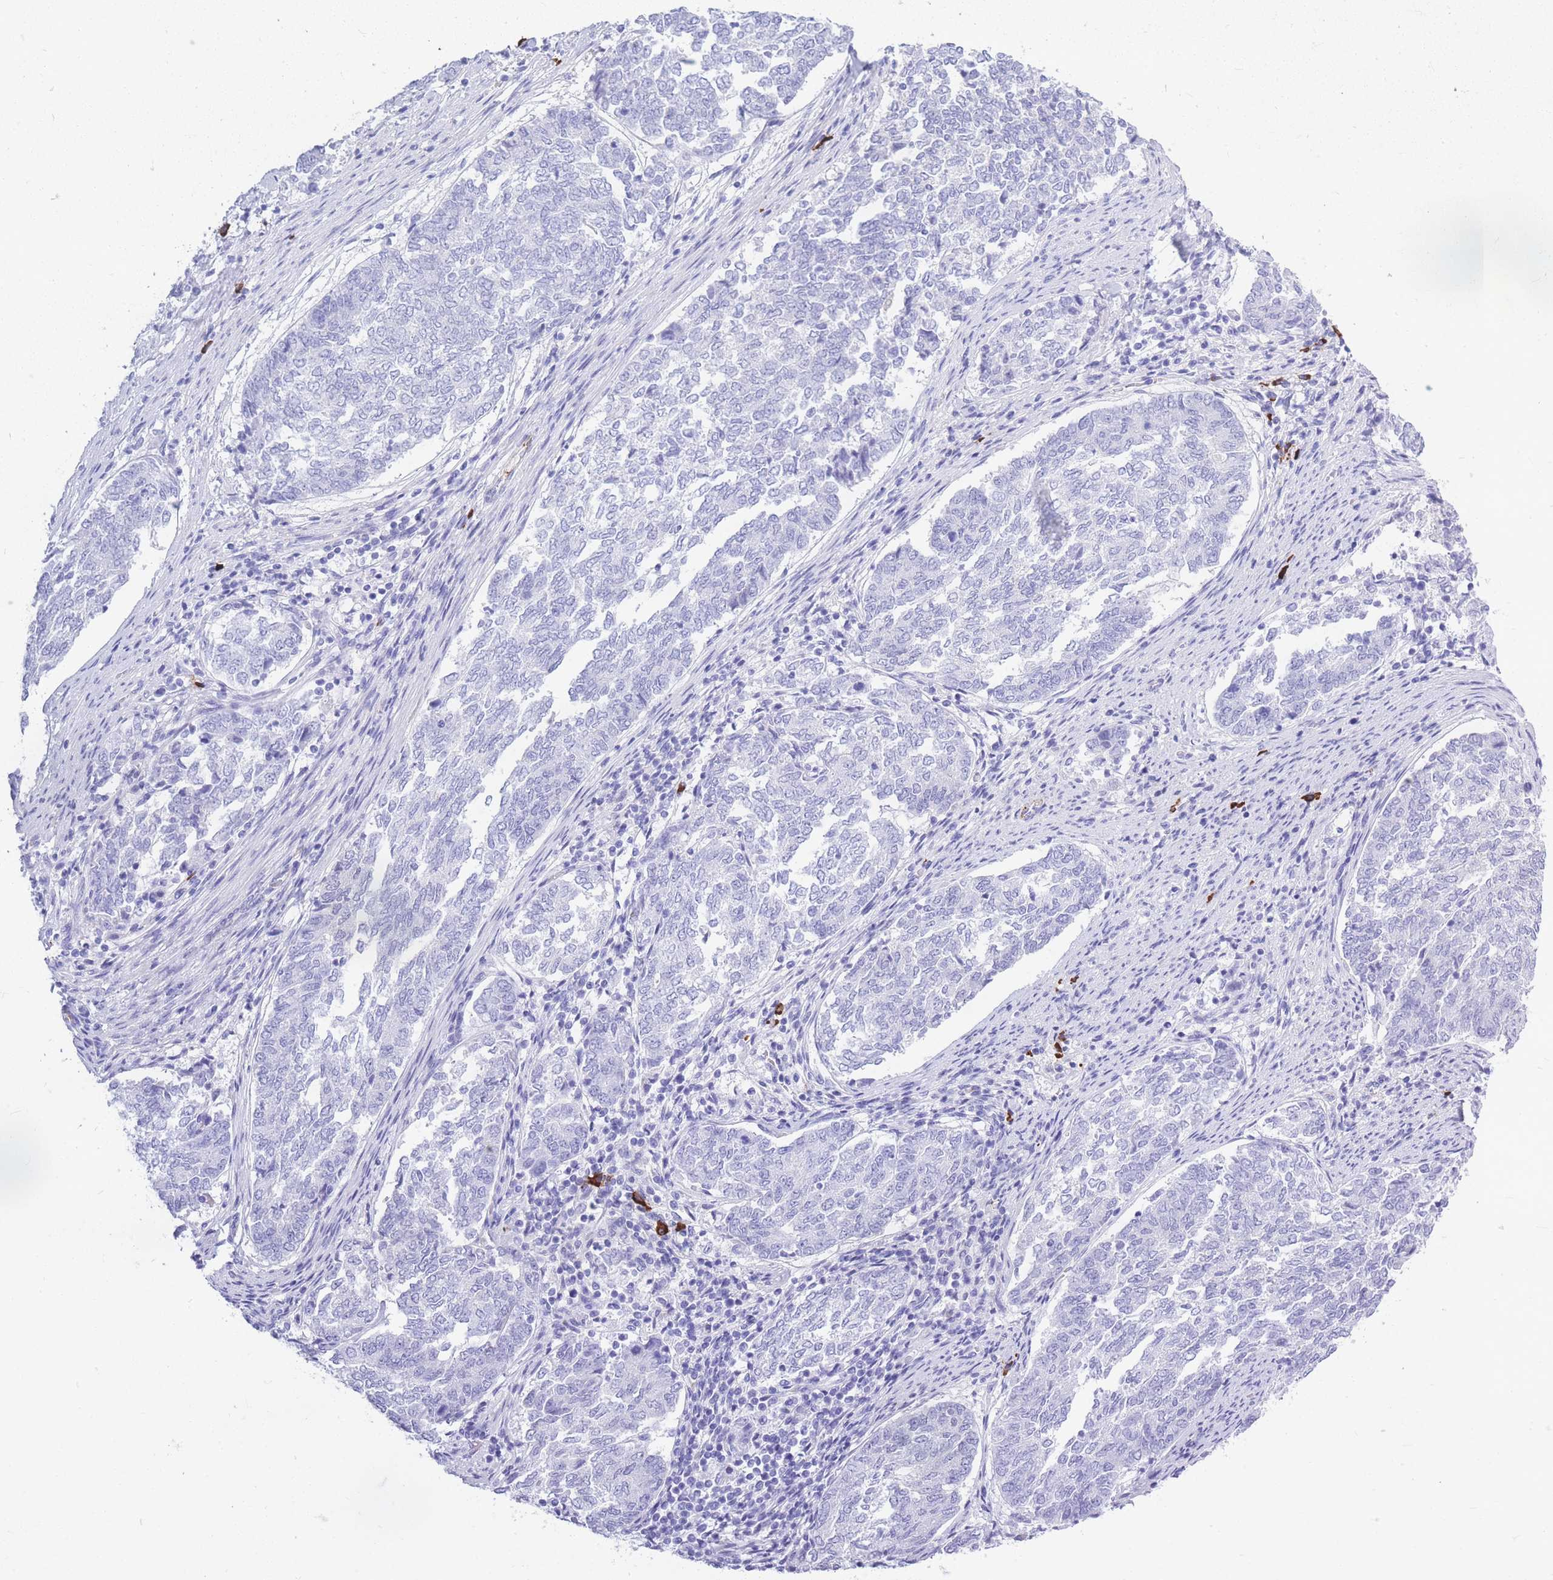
{"staining": {"intensity": "negative", "quantity": "none", "location": "none"}, "tissue": "endometrial cancer", "cell_type": "Tumor cells", "image_type": "cancer", "snomed": [{"axis": "morphology", "description": "Adenocarcinoma, NOS"}, {"axis": "topography", "description": "Endometrium"}], "caption": "The micrograph exhibits no staining of tumor cells in endometrial cancer. Brightfield microscopy of immunohistochemistry stained with DAB (3,3'-diaminobenzidine) (brown) and hematoxylin (blue), captured at high magnification.", "gene": "ZFP62", "patient": {"sex": "female", "age": 80}}